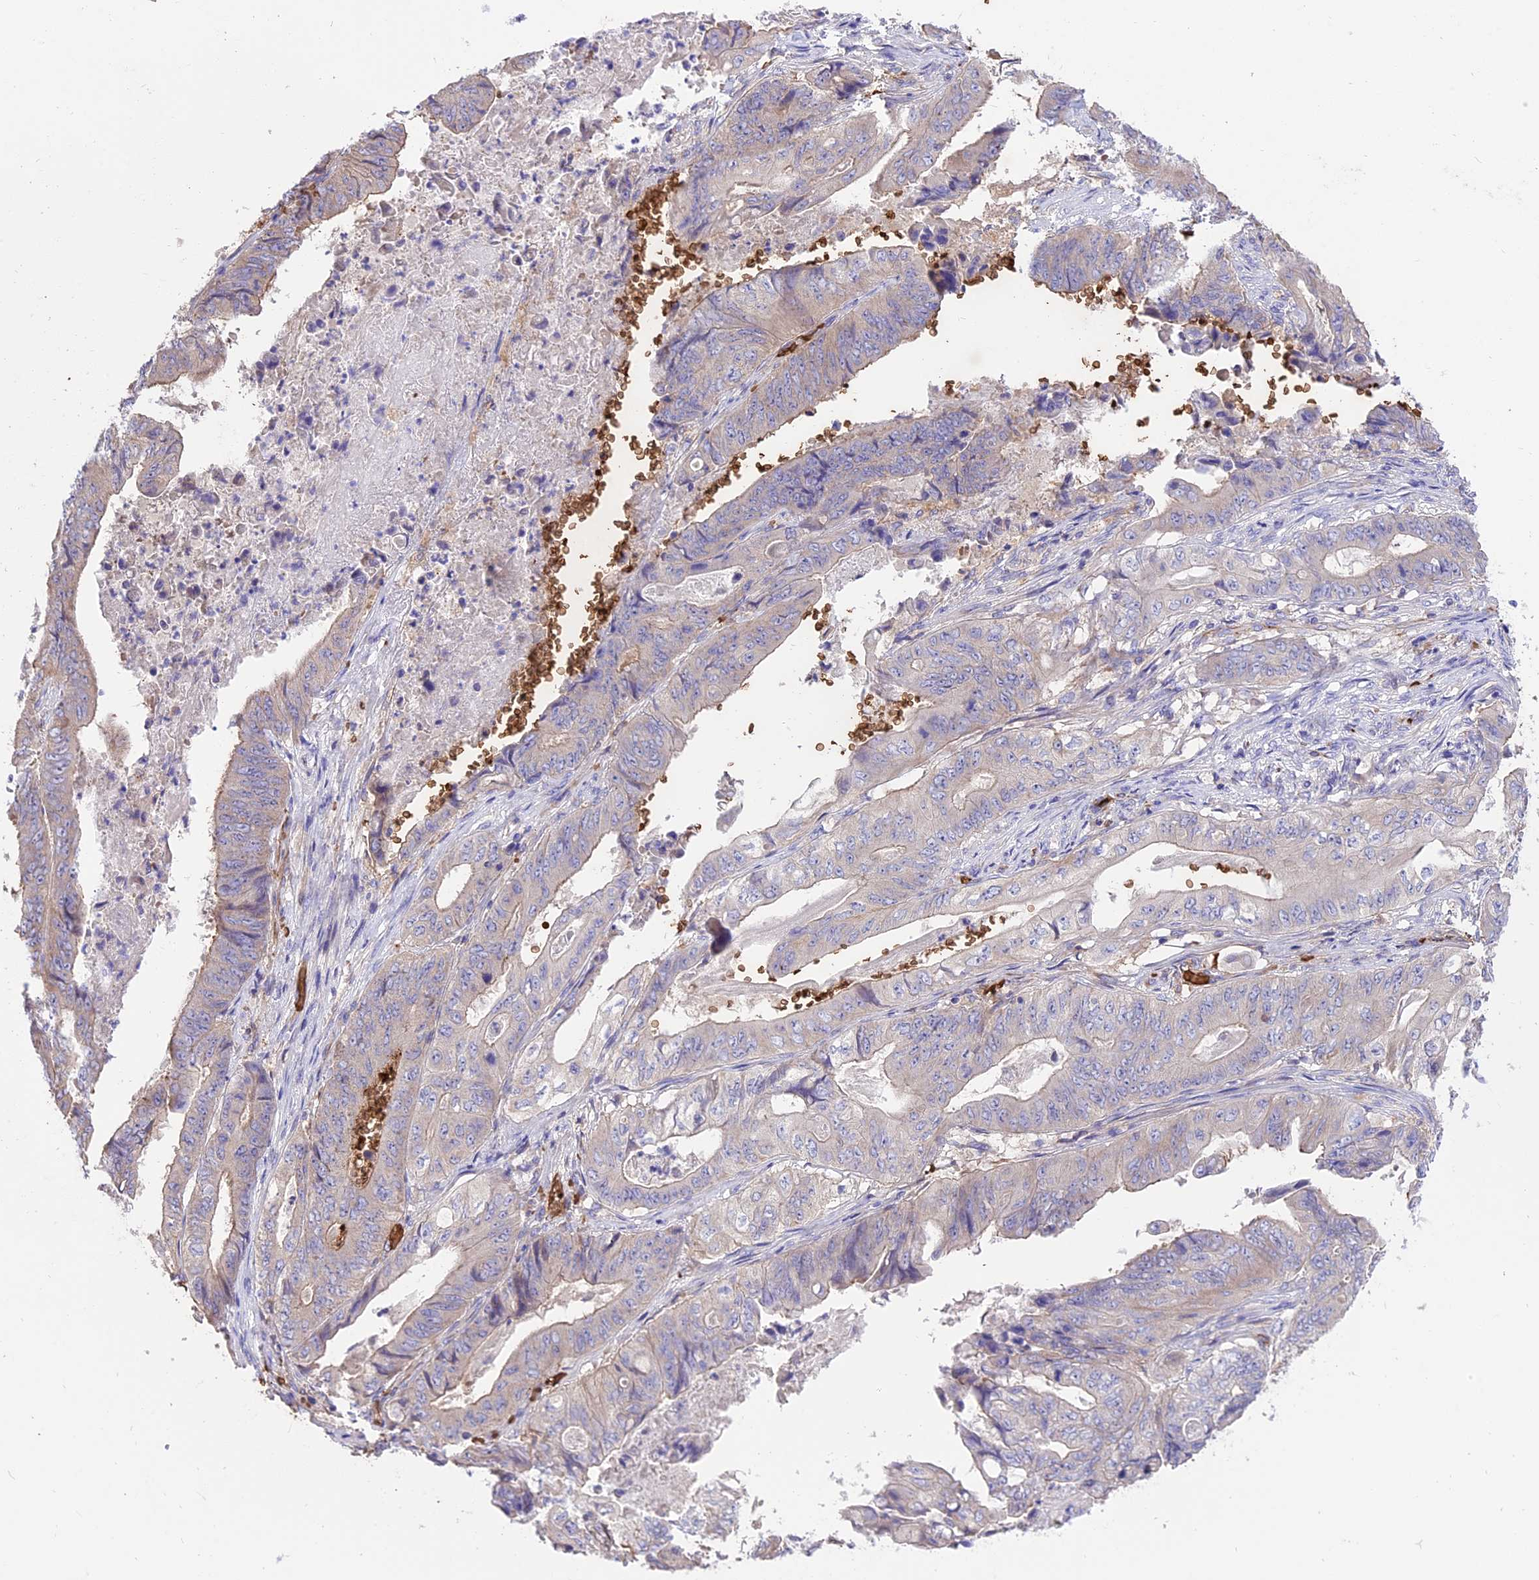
{"staining": {"intensity": "weak", "quantity": "<25%", "location": "cytoplasmic/membranous"}, "tissue": "stomach cancer", "cell_type": "Tumor cells", "image_type": "cancer", "snomed": [{"axis": "morphology", "description": "Adenocarcinoma, NOS"}, {"axis": "topography", "description": "Stomach"}], "caption": "Protein analysis of stomach cancer (adenocarcinoma) reveals no significant staining in tumor cells. Nuclei are stained in blue.", "gene": "TTC4", "patient": {"sex": "female", "age": 73}}